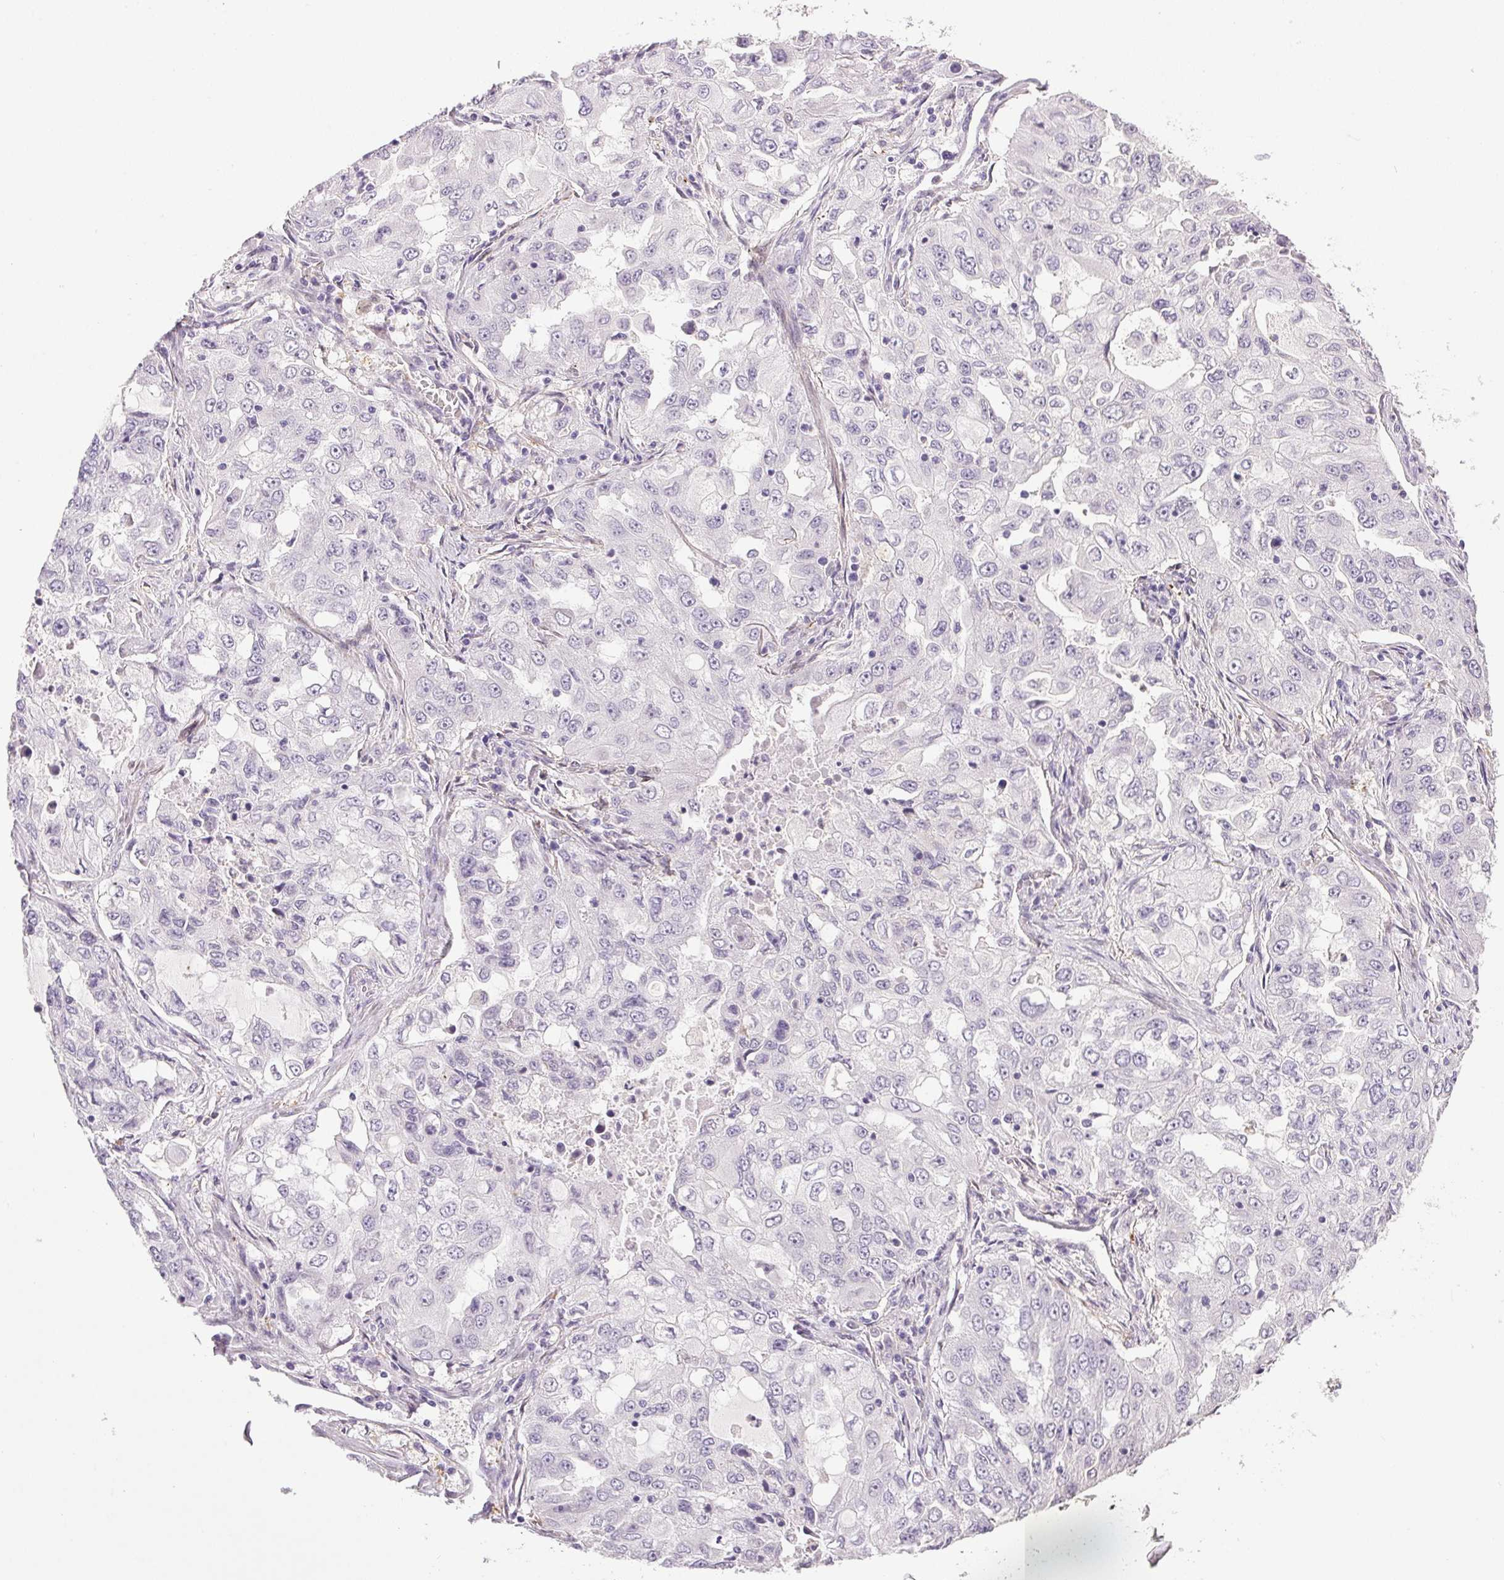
{"staining": {"intensity": "negative", "quantity": "none", "location": "none"}, "tissue": "lung cancer", "cell_type": "Tumor cells", "image_type": "cancer", "snomed": [{"axis": "morphology", "description": "Adenocarcinoma, NOS"}, {"axis": "topography", "description": "Lung"}], "caption": "Micrograph shows no significant protein staining in tumor cells of lung cancer (adenocarcinoma).", "gene": "PRL", "patient": {"sex": "female", "age": 61}}